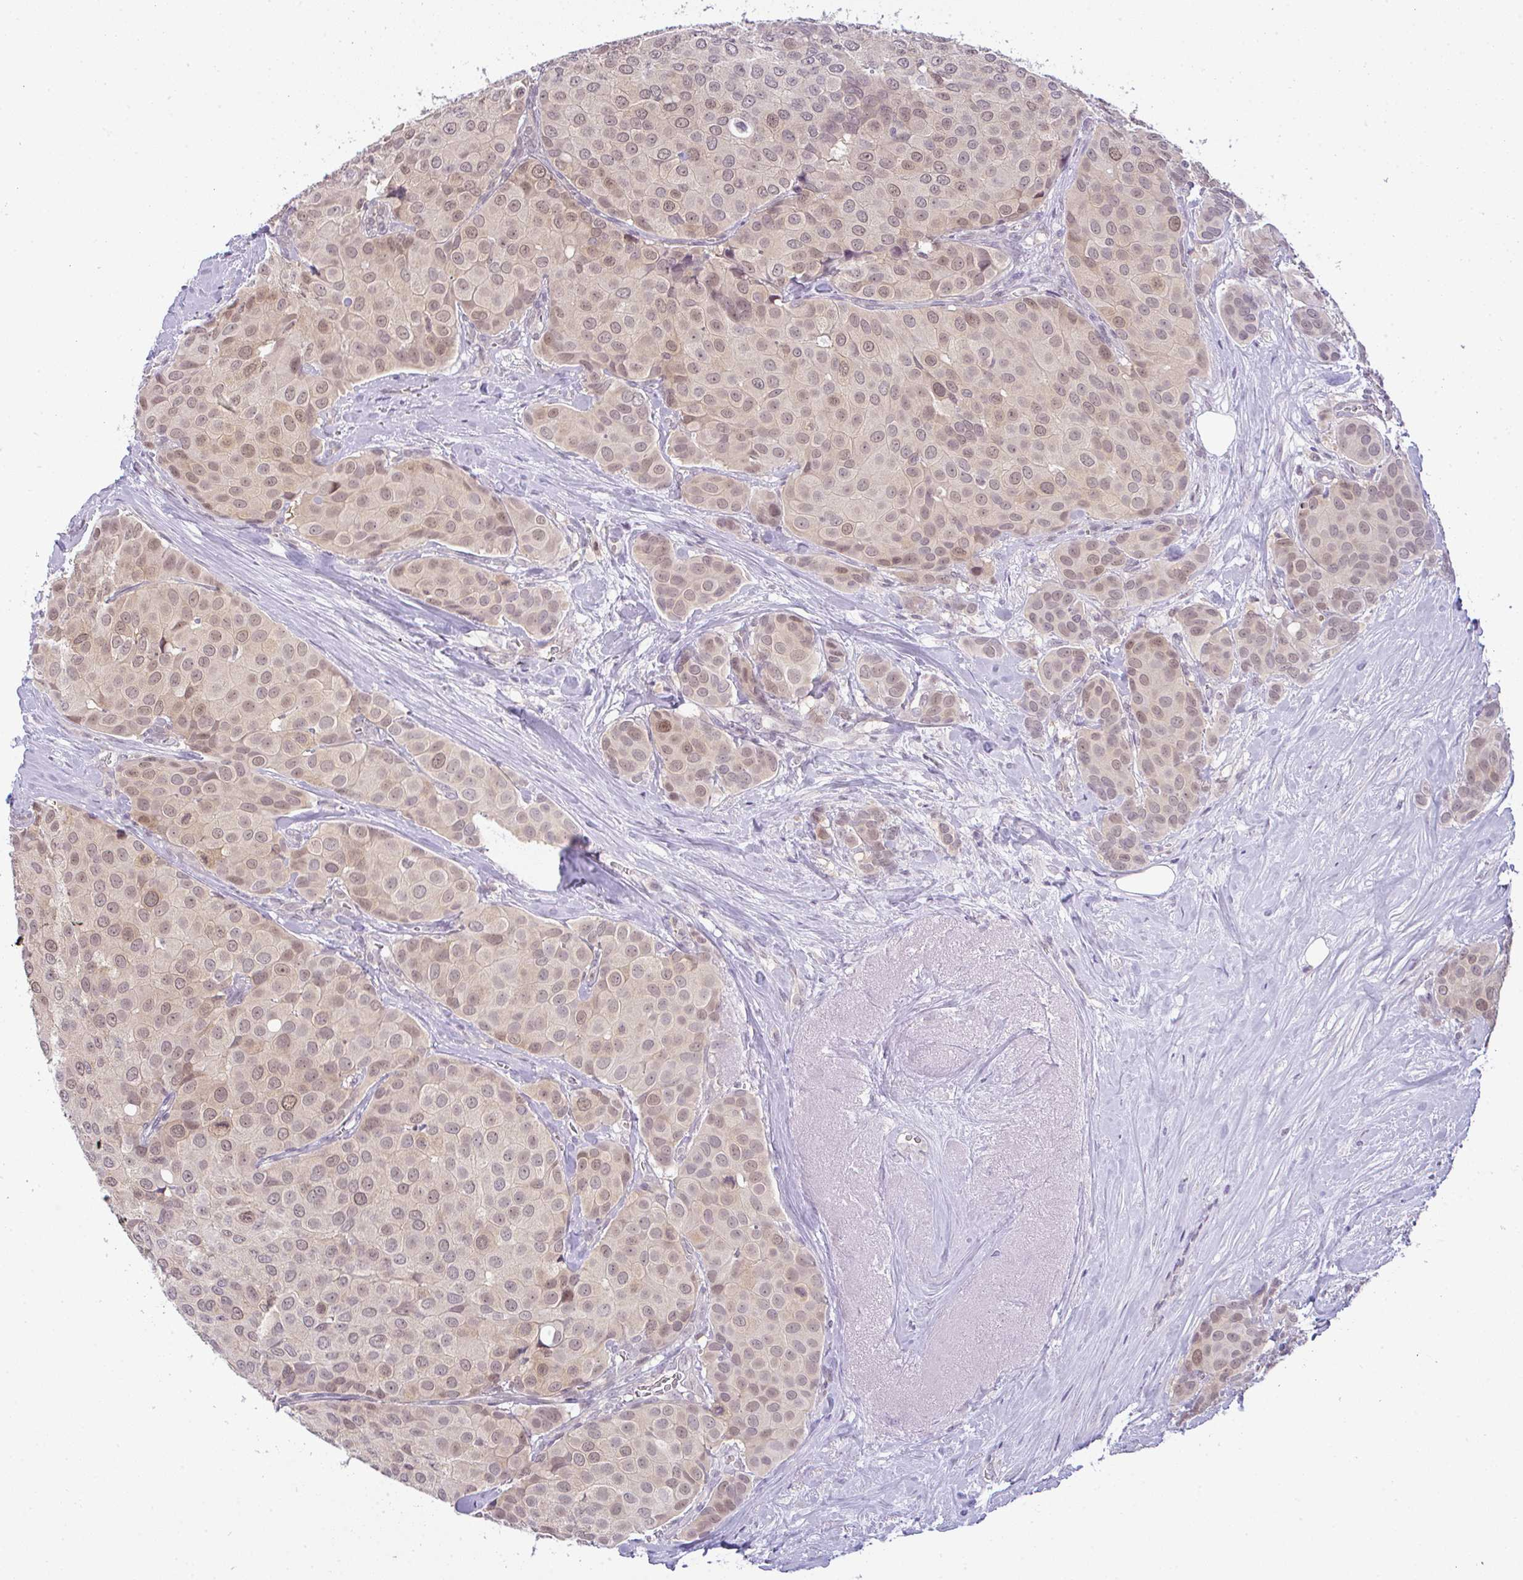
{"staining": {"intensity": "weak", "quantity": ">75%", "location": "nuclear"}, "tissue": "breast cancer", "cell_type": "Tumor cells", "image_type": "cancer", "snomed": [{"axis": "morphology", "description": "Duct carcinoma"}, {"axis": "topography", "description": "Breast"}], "caption": "The image displays staining of breast infiltrating ductal carcinoma, revealing weak nuclear protein positivity (brown color) within tumor cells.", "gene": "CSE1L", "patient": {"sex": "female", "age": 70}}